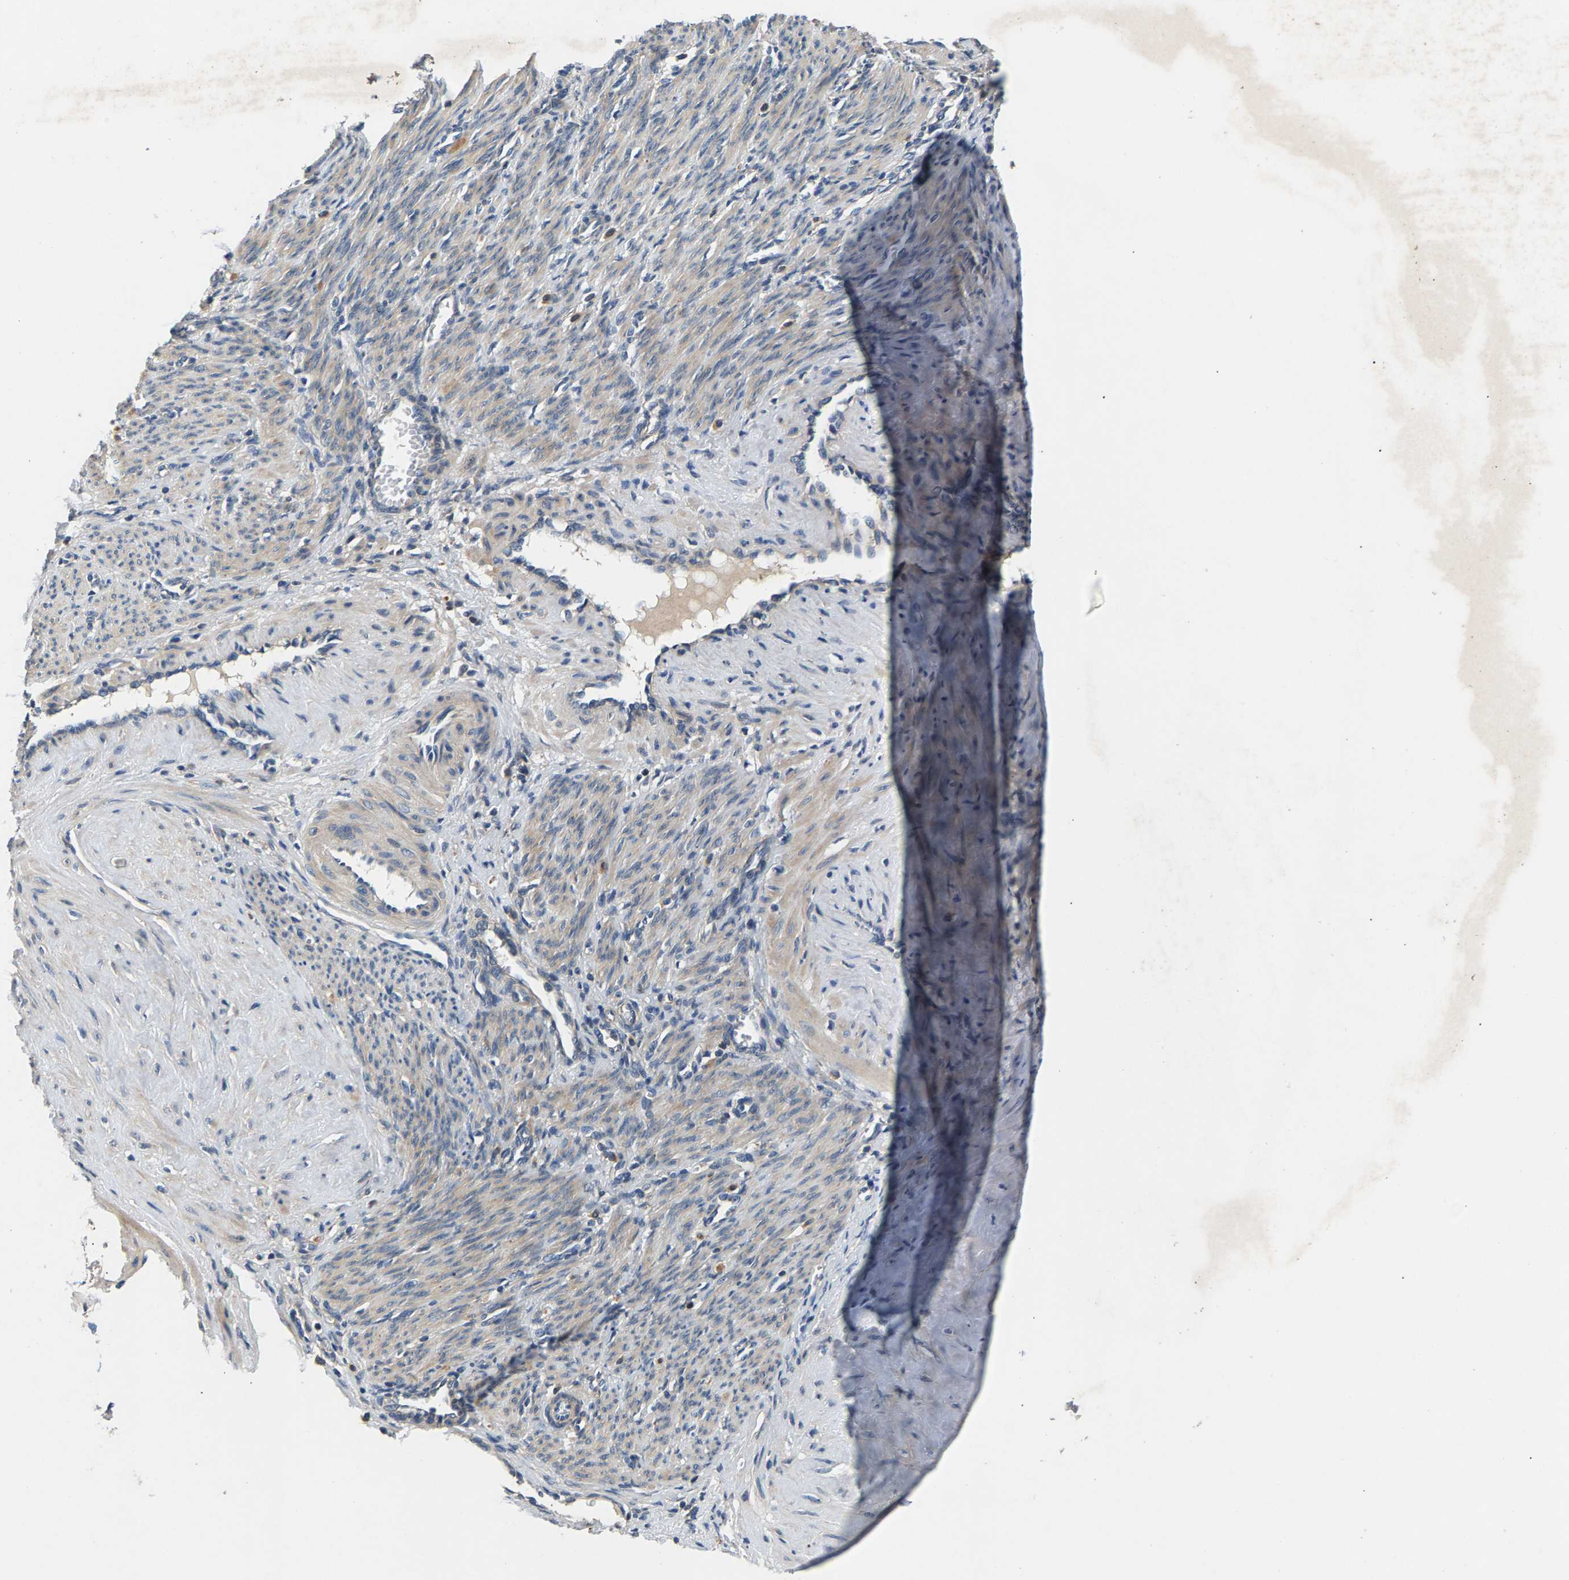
{"staining": {"intensity": "weak", "quantity": ">75%", "location": "cytoplasmic/membranous"}, "tissue": "smooth muscle", "cell_type": "Smooth muscle cells", "image_type": "normal", "snomed": [{"axis": "morphology", "description": "Normal tissue, NOS"}, {"axis": "topography", "description": "Endometrium"}], "caption": "Protein staining of benign smooth muscle demonstrates weak cytoplasmic/membranous expression in about >75% of smooth muscle cells. (IHC, brightfield microscopy, high magnification).", "gene": "NT5C", "patient": {"sex": "female", "age": 33}}